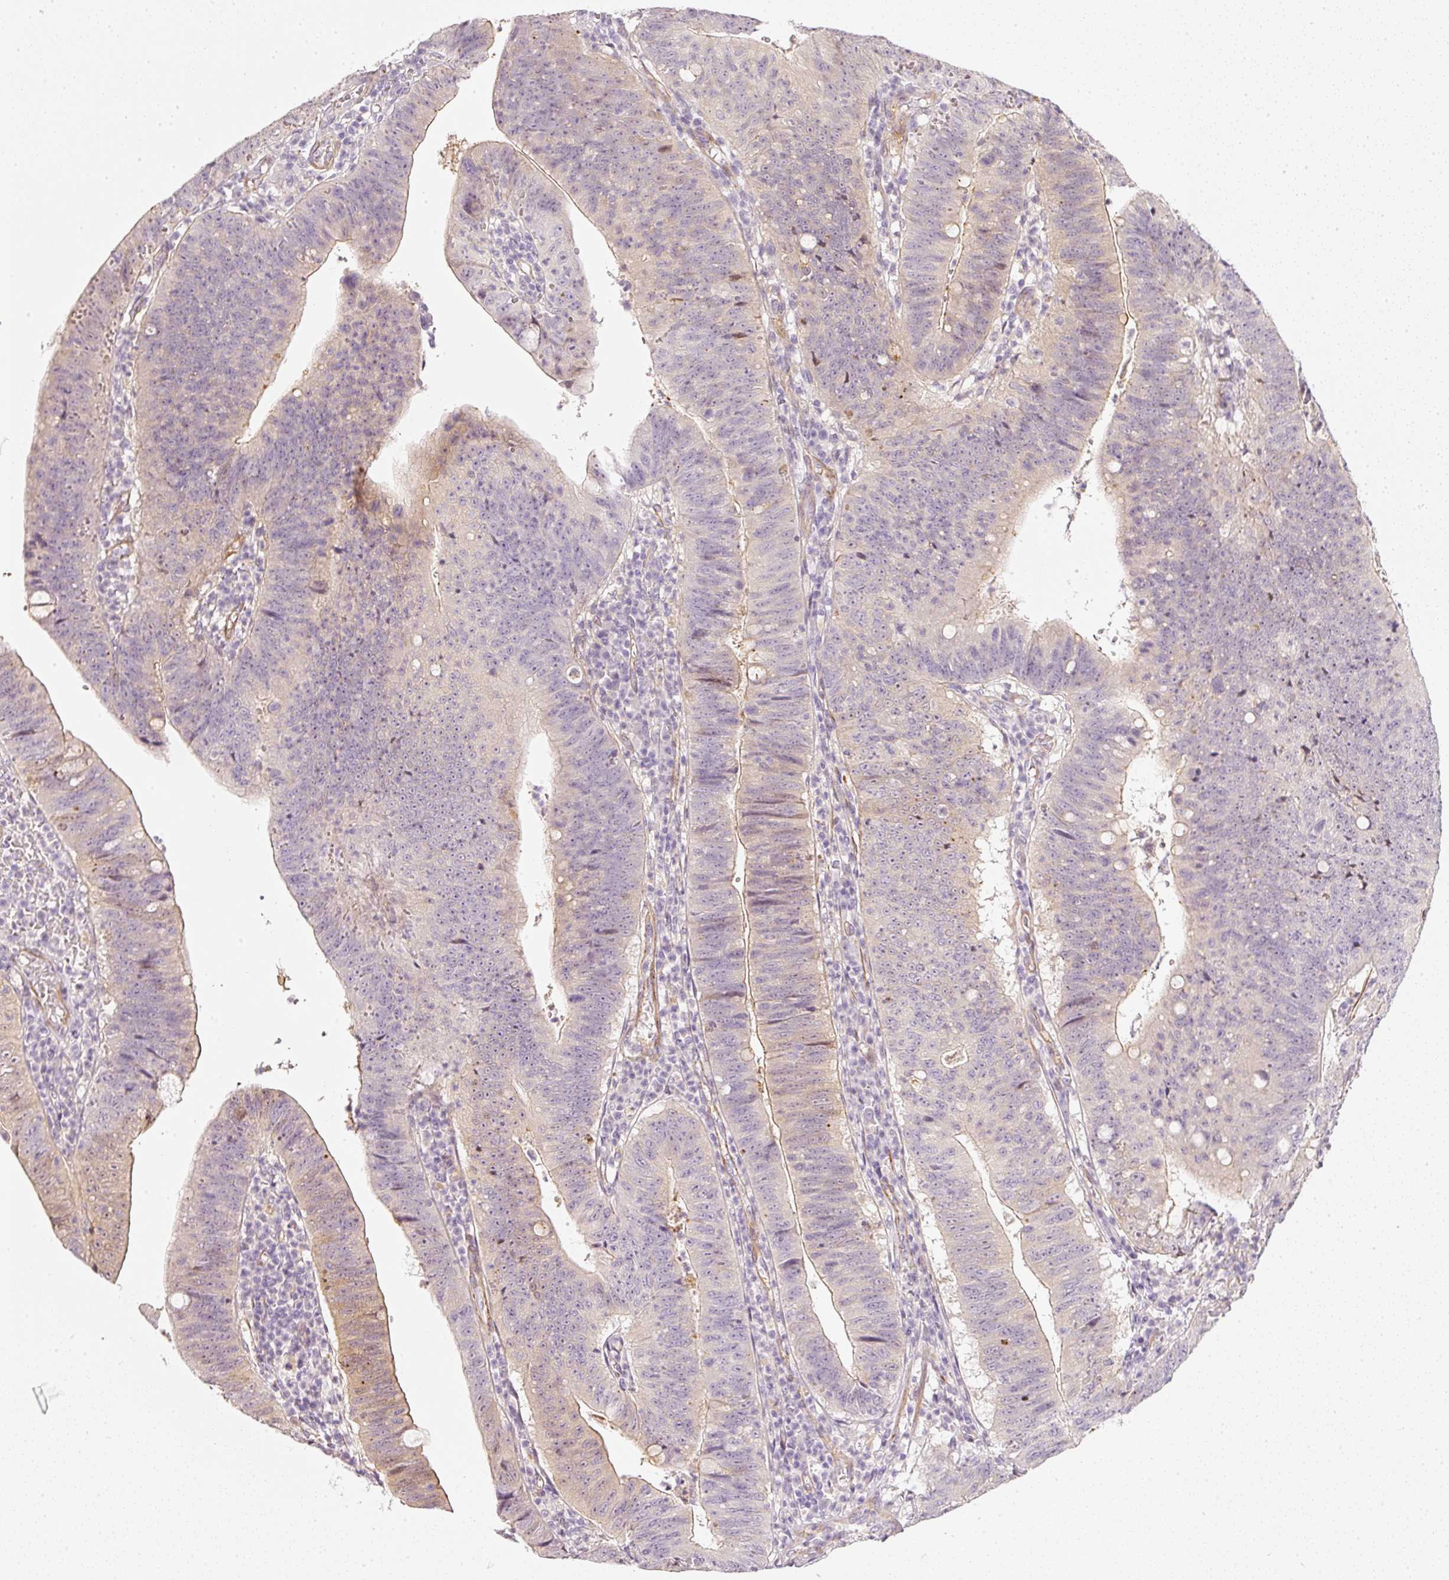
{"staining": {"intensity": "weak", "quantity": "<25%", "location": "cytoplasmic/membranous"}, "tissue": "stomach cancer", "cell_type": "Tumor cells", "image_type": "cancer", "snomed": [{"axis": "morphology", "description": "Adenocarcinoma, NOS"}, {"axis": "topography", "description": "Stomach"}], "caption": "This is an IHC image of stomach cancer. There is no expression in tumor cells.", "gene": "TOGARAM1", "patient": {"sex": "male", "age": 59}}